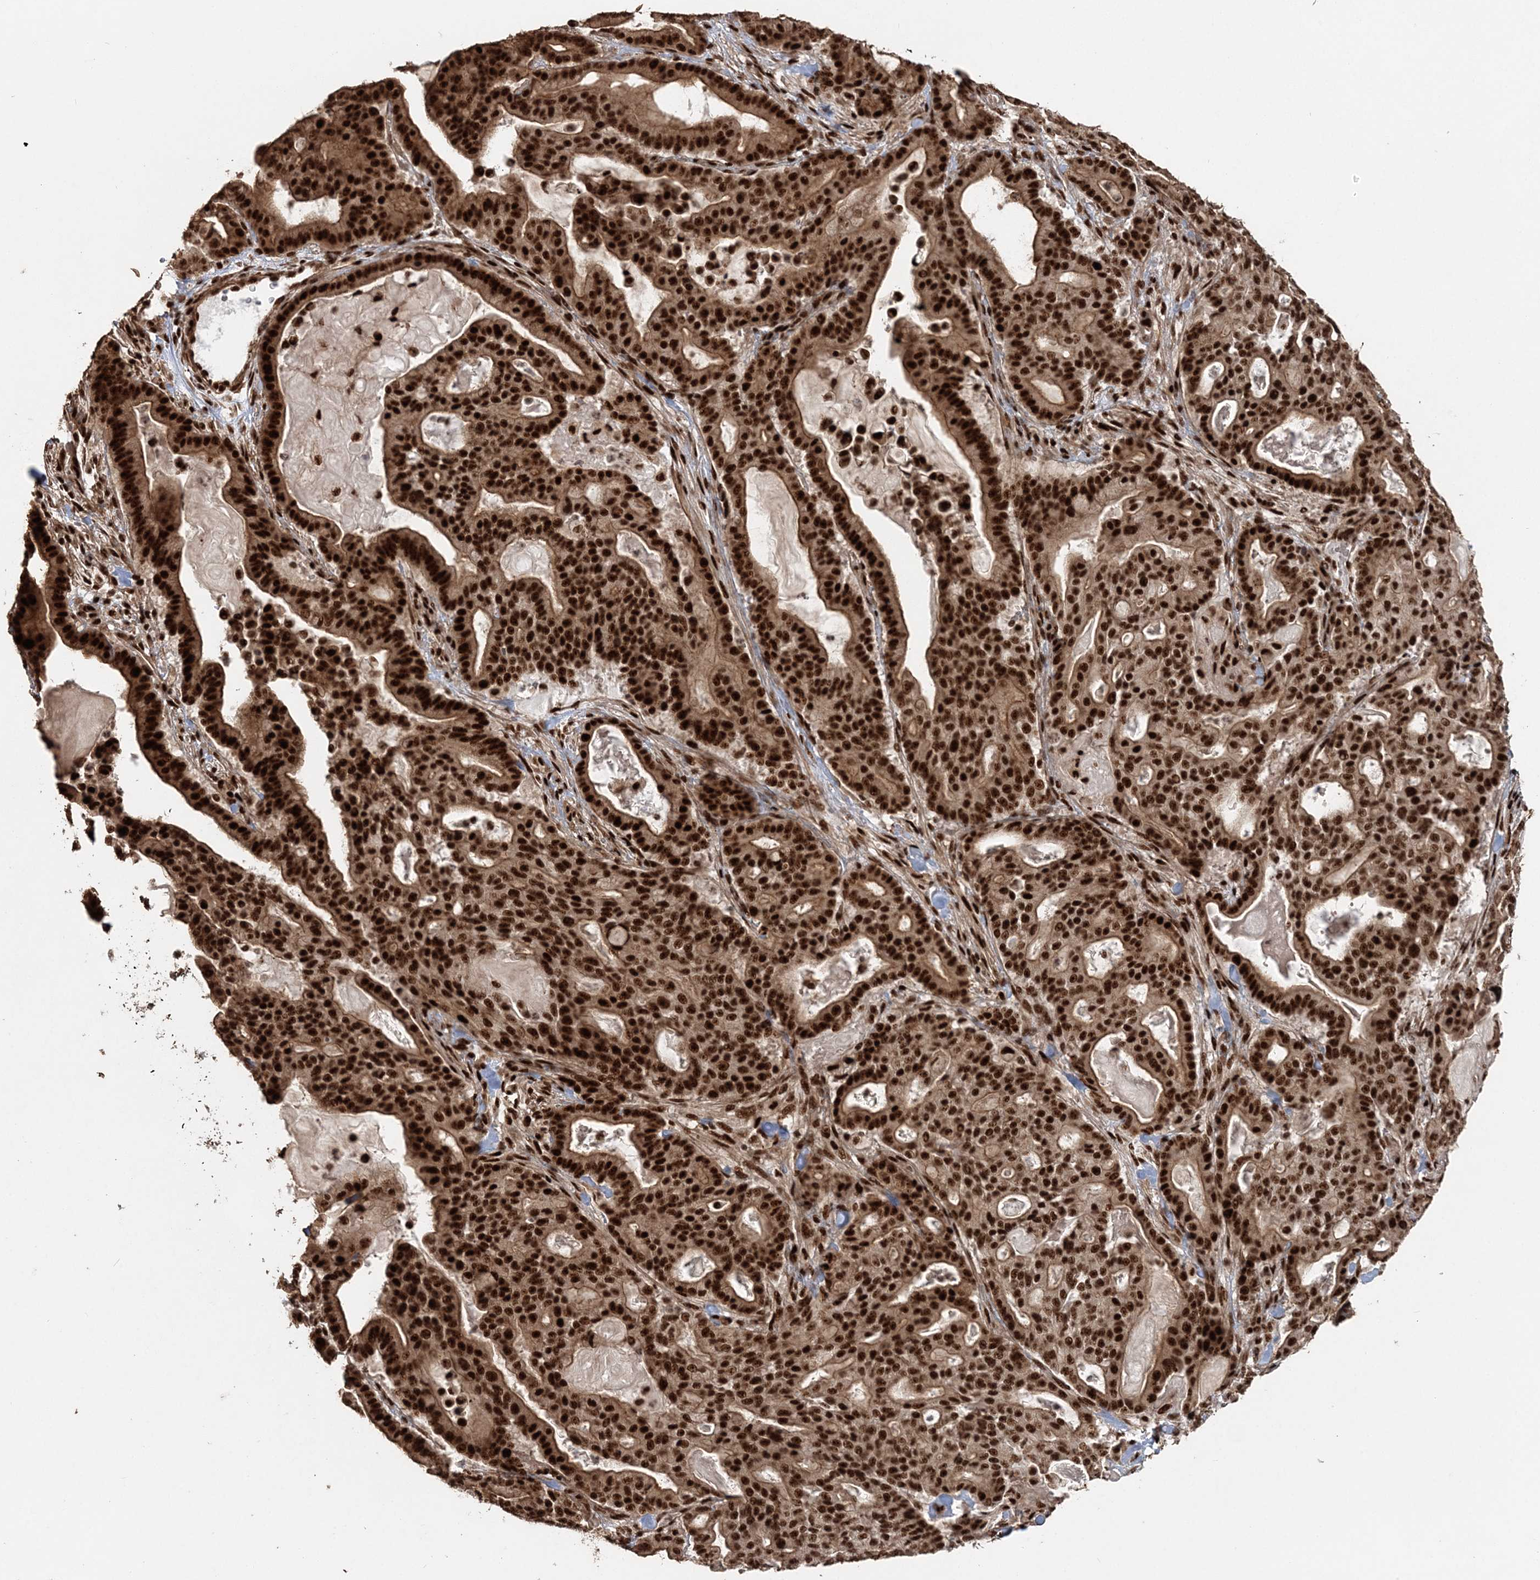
{"staining": {"intensity": "strong", "quantity": ">75%", "location": "cytoplasmic/membranous,nuclear"}, "tissue": "pancreatic cancer", "cell_type": "Tumor cells", "image_type": "cancer", "snomed": [{"axis": "morphology", "description": "Adenocarcinoma, NOS"}, {"axis": "topography", "description": "Pancreas"}], "caption": "Protein staining demonstrates strong cytoplasmic/membranous and nuclear positivity in about >75% of tumor cells in adenocarcinoma (pancreatic). The staining is performed using DAB brown chromogen to label protein expression. The nuclei are counter-stained blue using hematoxylin.", "gene": "EXOSC8", "patient": {"sex": "male", "age": 63}}